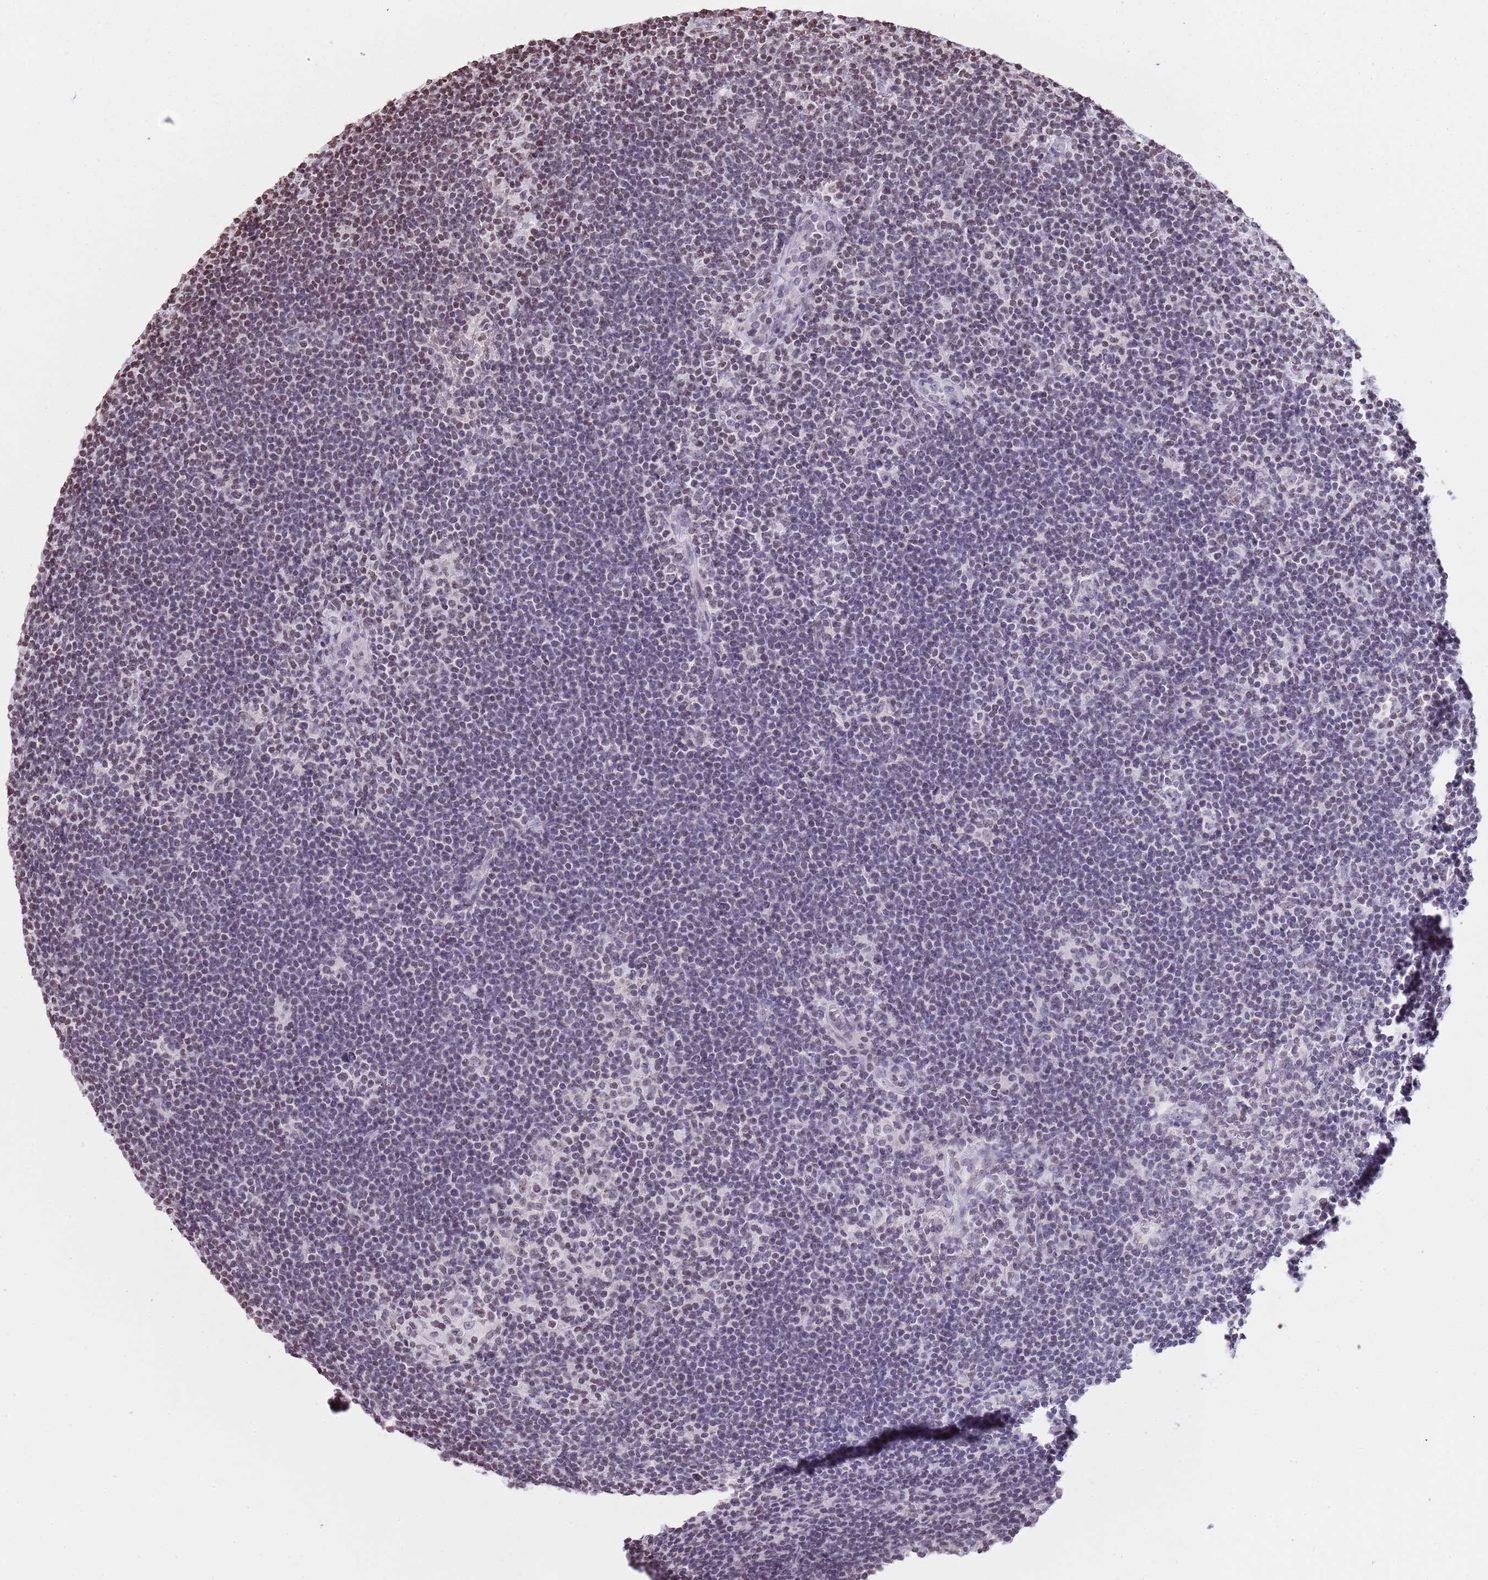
{"staining": {"intensity": "negative", "quantity": "none", "location": "none"}, "tissue": "lymphoma", "cell_type": "Tumor cells", "image_type": "cancer", "snomed": [{"axis": "morphology", "description": "Hodgkin's disease, NOS"}, {"axis": "topography", "description": "Lymph node"}], "caption": "IHC of human lymphoma exhibits no staining in tumor cells.", "gene": "KPNA3", "patient": {"sex": "female", "age": 57}}